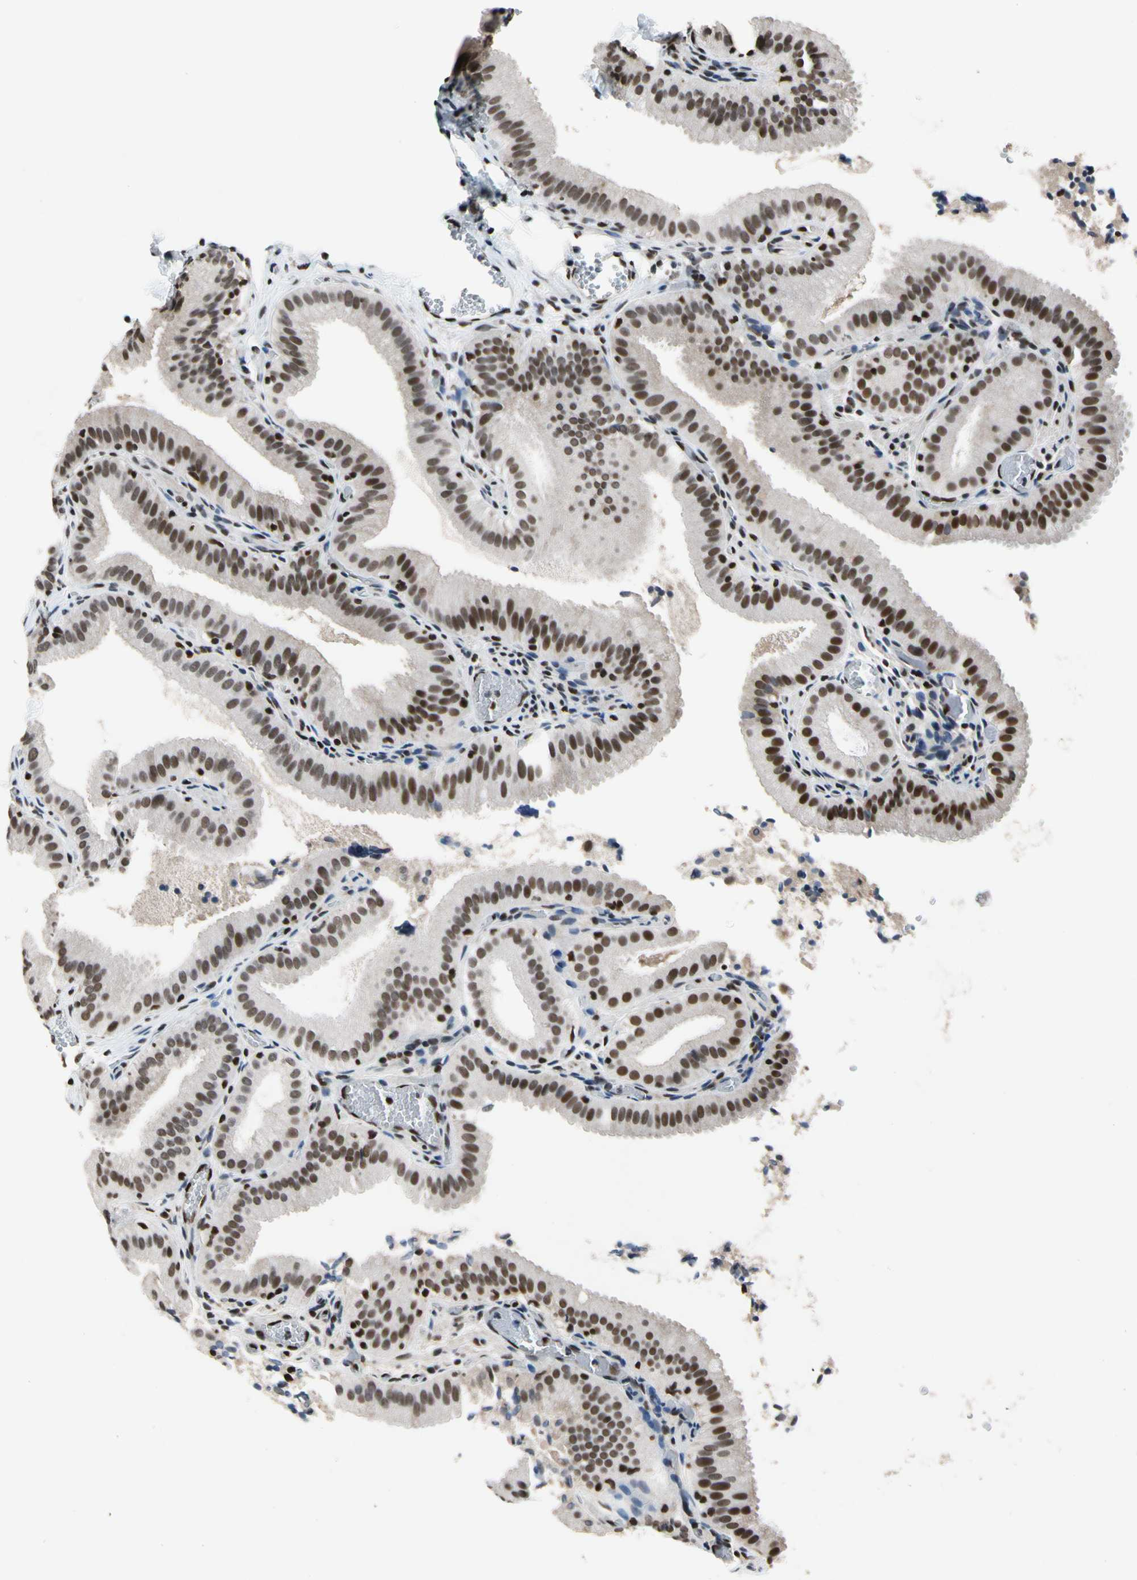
{"staining": {"intensity": "moderate", "quantity": ">75%", "location": "nuclear"}, "tissue": "gallbladder", "cell_type": "Glandular cells", "image_type": "normal", "snomed": [{"axis": "morphology", "description": "Normal tissue, NOS"}, {"axis": "topography", "description": "Gallbladder"}], "caption": "Immunohistochemistry photomicrograph of benign gallbladder: gallbladder stained using immunohistochemistry displays medium levels of moderate protein expression localized specifically in the nuclear of glandular cells, appearing as a nuclear brown color.", "gene": "RECQL", "patient": {"sex": "male", "age": 54}}